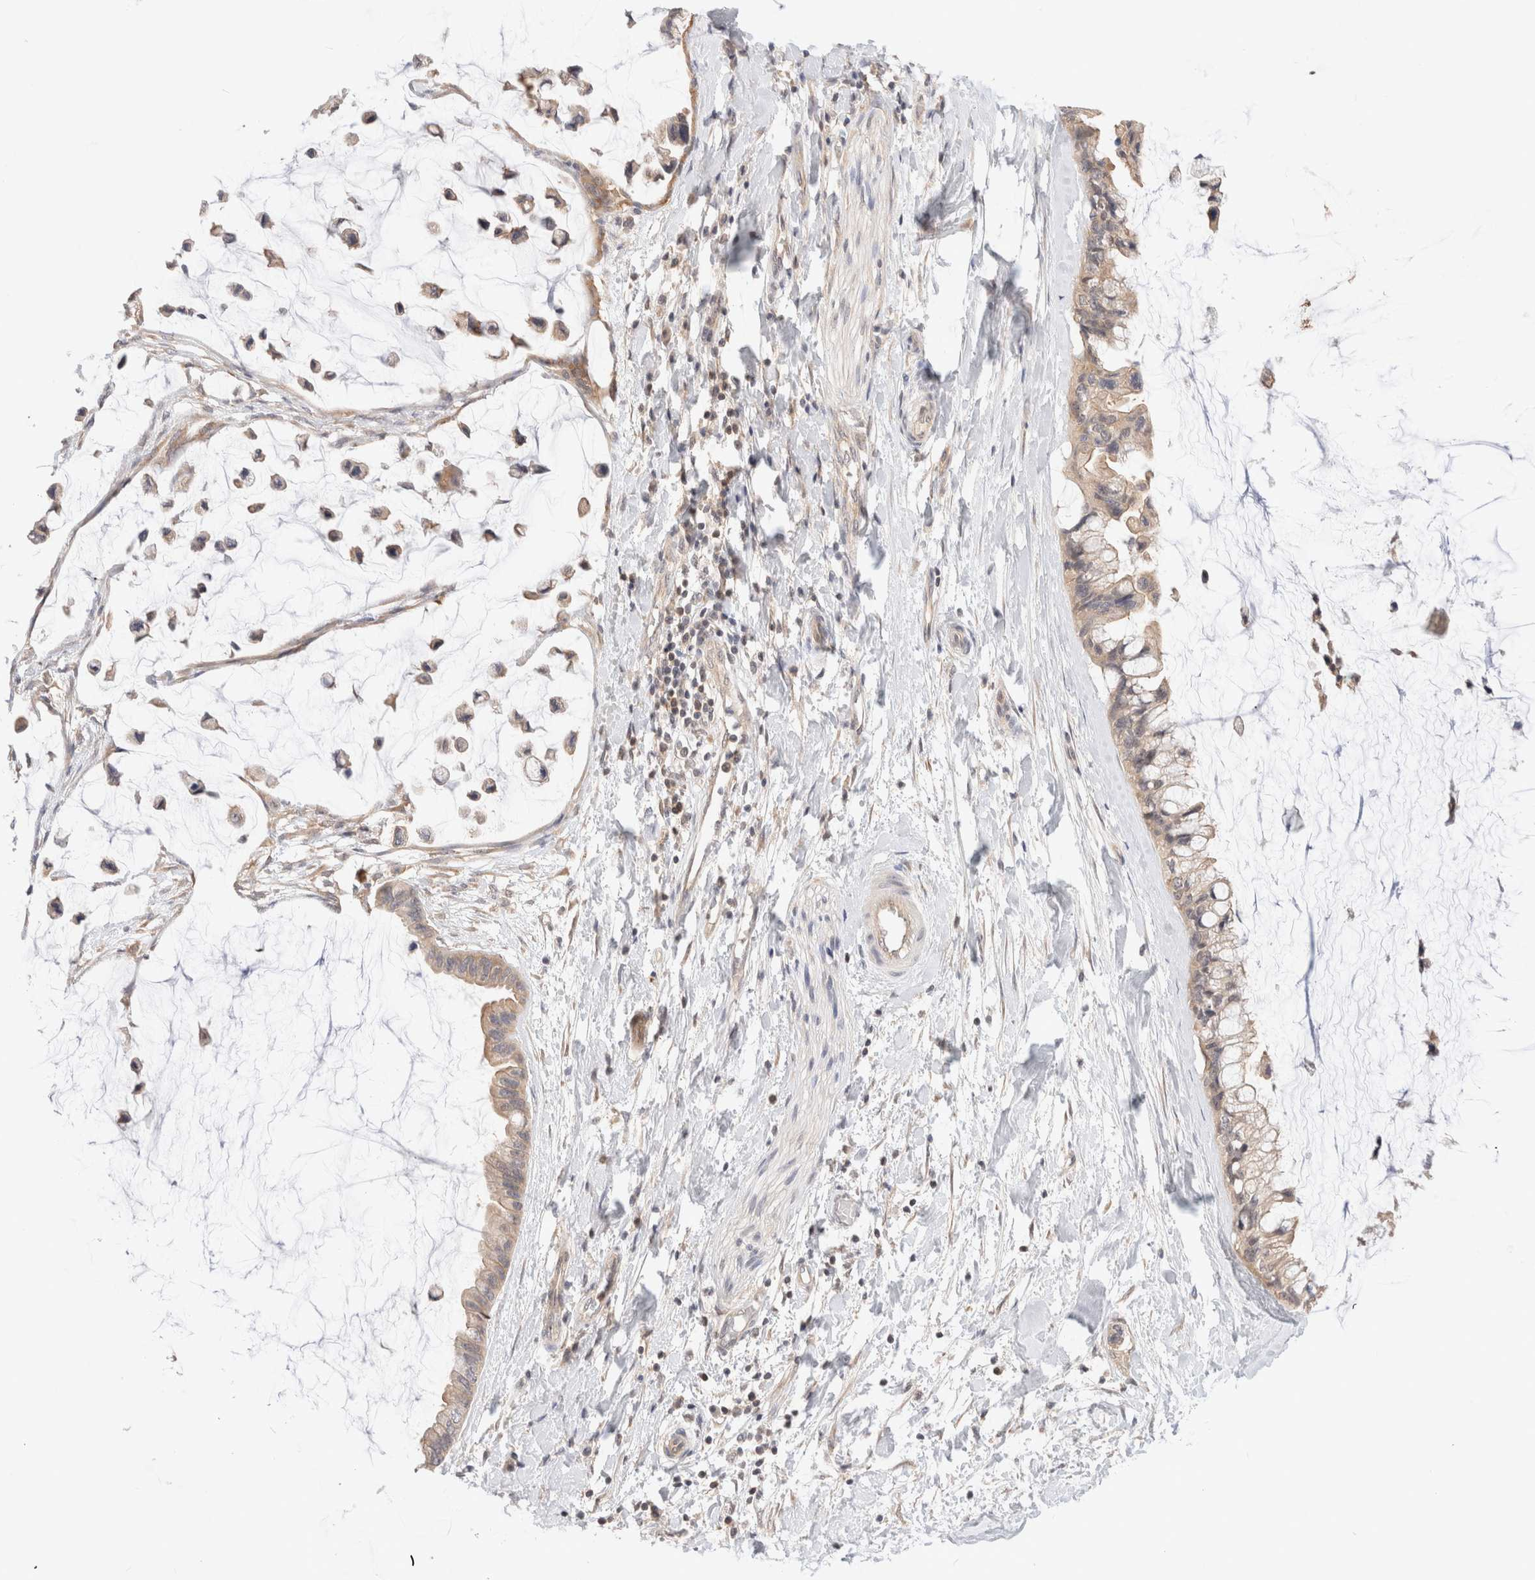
{"staining": {"intensity": "weak", "quantity": ">75%", "location": "cytoplasmic/membranous"}, "tissue": "ovarian cancer", "cell_type": "Tumor cells", "image_type": "cancer", "snomed": [{"axis": "morphology", "description": "Cystadenocarcinoma, mucinous, NOS"}, {"axis": "topography", "description": "Ovary"}], "caption": "Protein expression analysis of human ovarian mucinous cystadenocarcinoma reveals weak cytoplasmic/membranous expression in approximately >75% of tumor cells.", "gene": "C17orf97", "patient": {"sex": "female", "age": 39}}